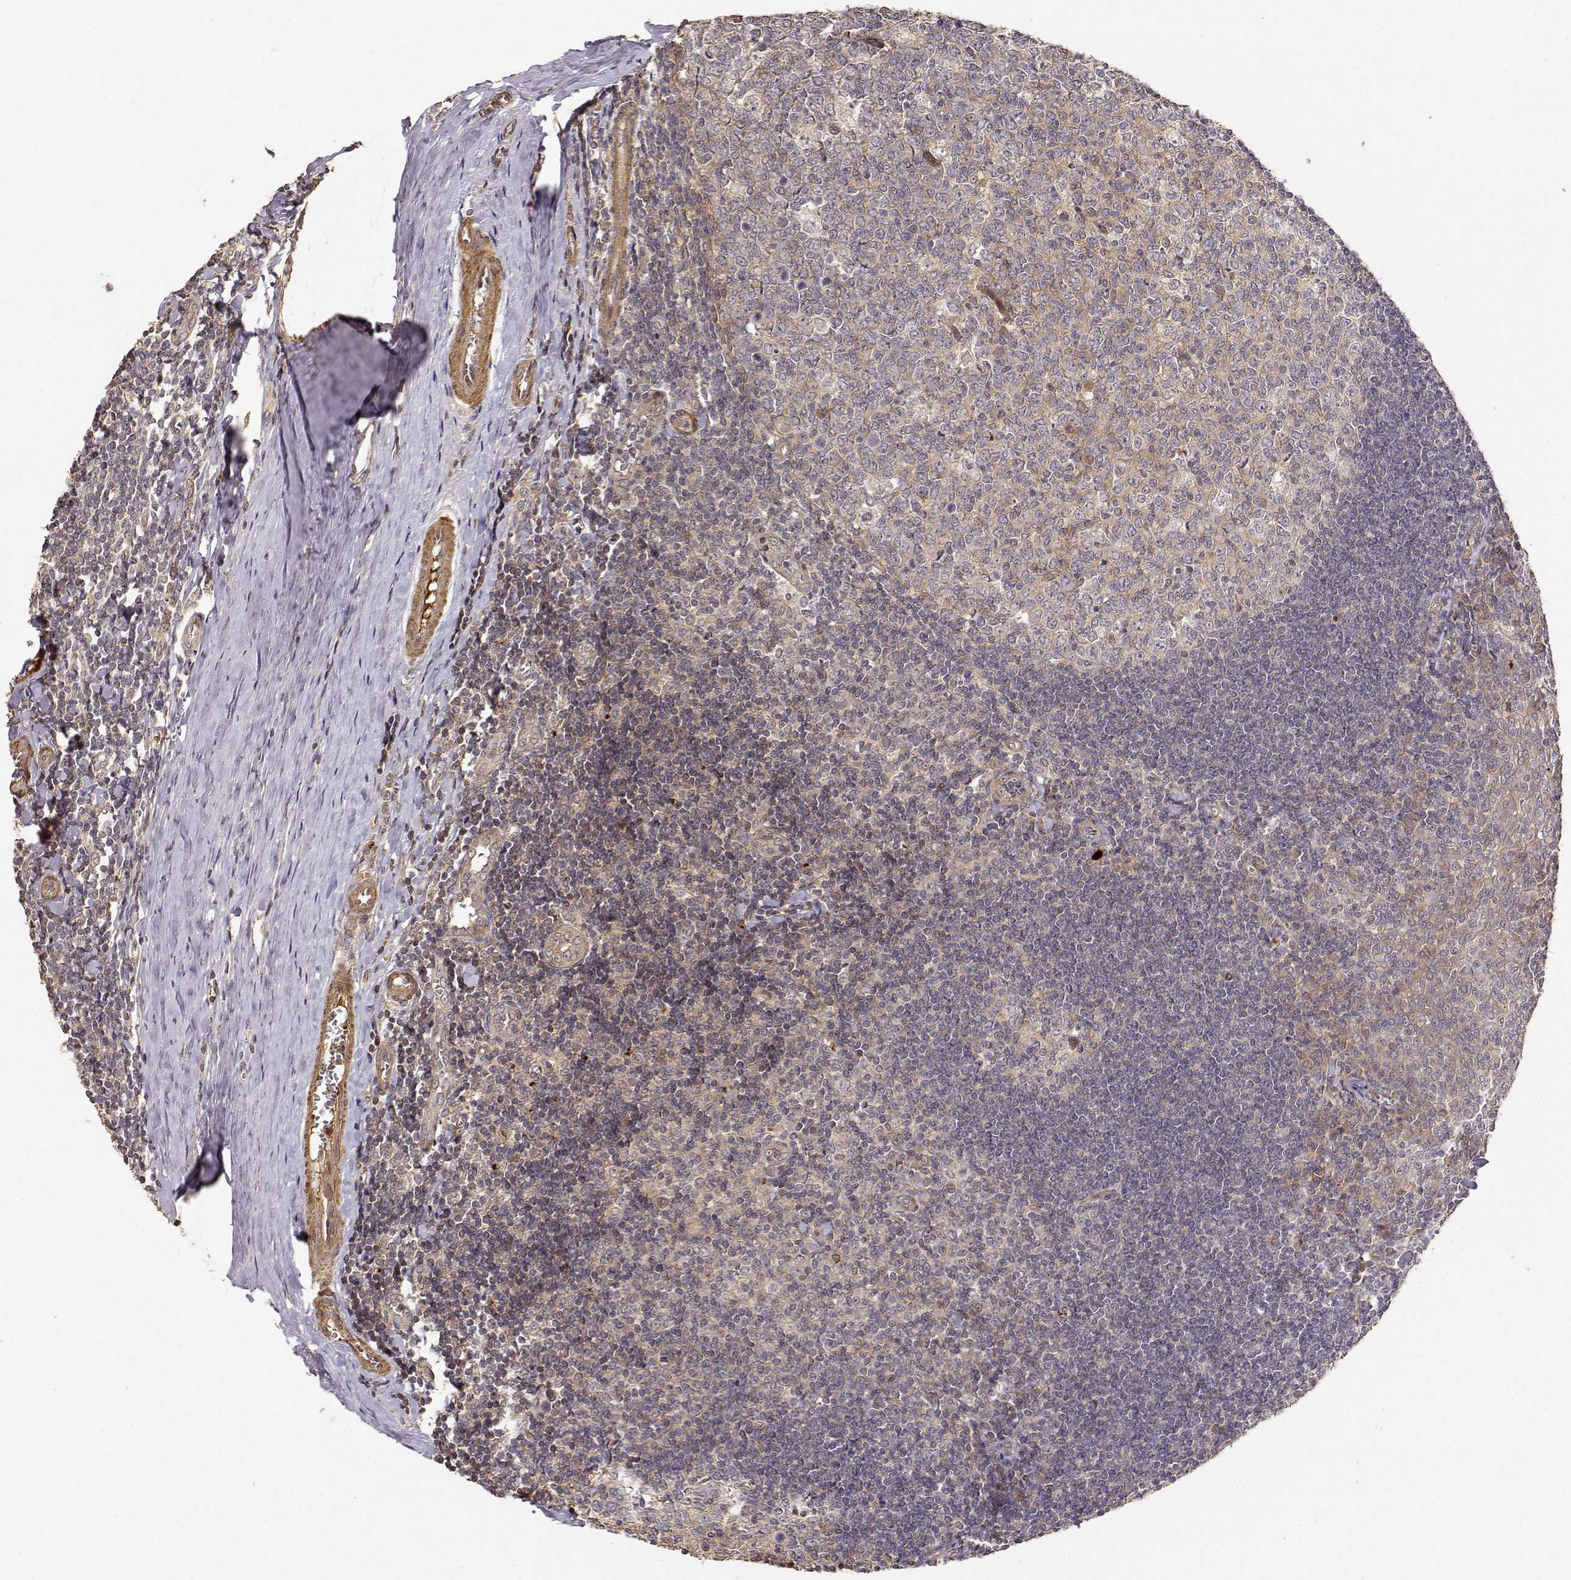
{"staining": {"intensity": "weak", "quantity": ">75%", "location": "cytoplasmic/membranous"}, "tissue": "tonsil", "cell_type": "Germinal center cells", "image_type": "normal", "snomed": [{"axis": "morphology", "description": "Normal tissue, NOS"}, {"axis": "topography", "description": "Tonsil"}], "caption": "Protein staining of benign tonsil exhibits weak cytoplasmic/membranous expression in approximately >75% of germinal center cells.", "gene": "PICK1", "patient": {"sex": "female", "age": 12}}